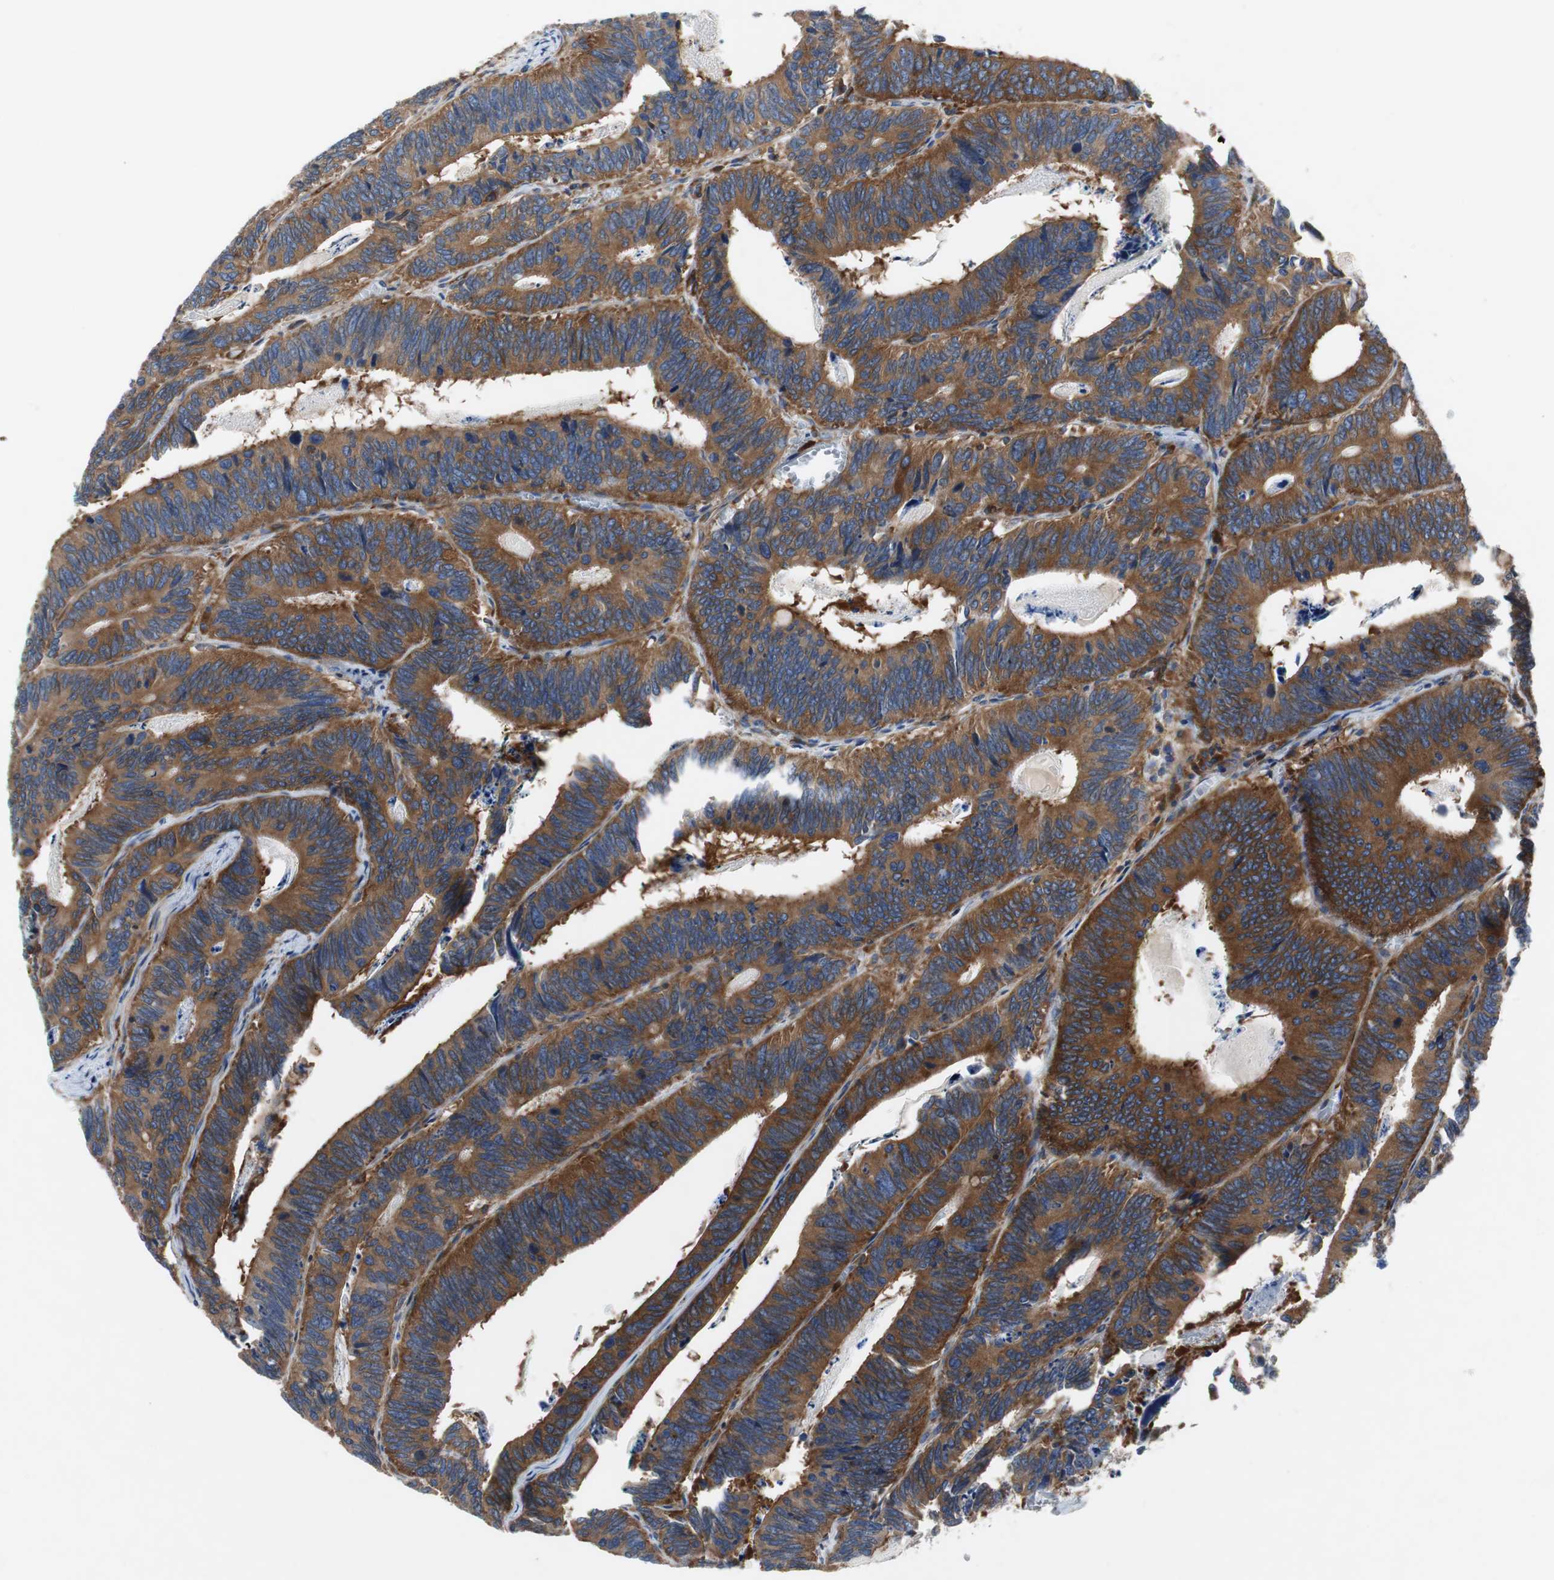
{"staining": {"intensity": "strong", "quantity": ">75%", "location": "cytoplasmic/membranous"}, "tissue": "colorectal cancer", "cell_type": "Tumor cells", "image_type": "cancer", "snomed": [{"axis": "morphology", "description": "Adenocarcinoma, NOS"}, {"axis": "topography", "description": "Colon"}], "caption": "Colorectal adenocarcinoma stained with a protein marker shows strong staining in tumor cells.", "gene": "GYS1", "patient": {"sex": "male", "age": 72}}